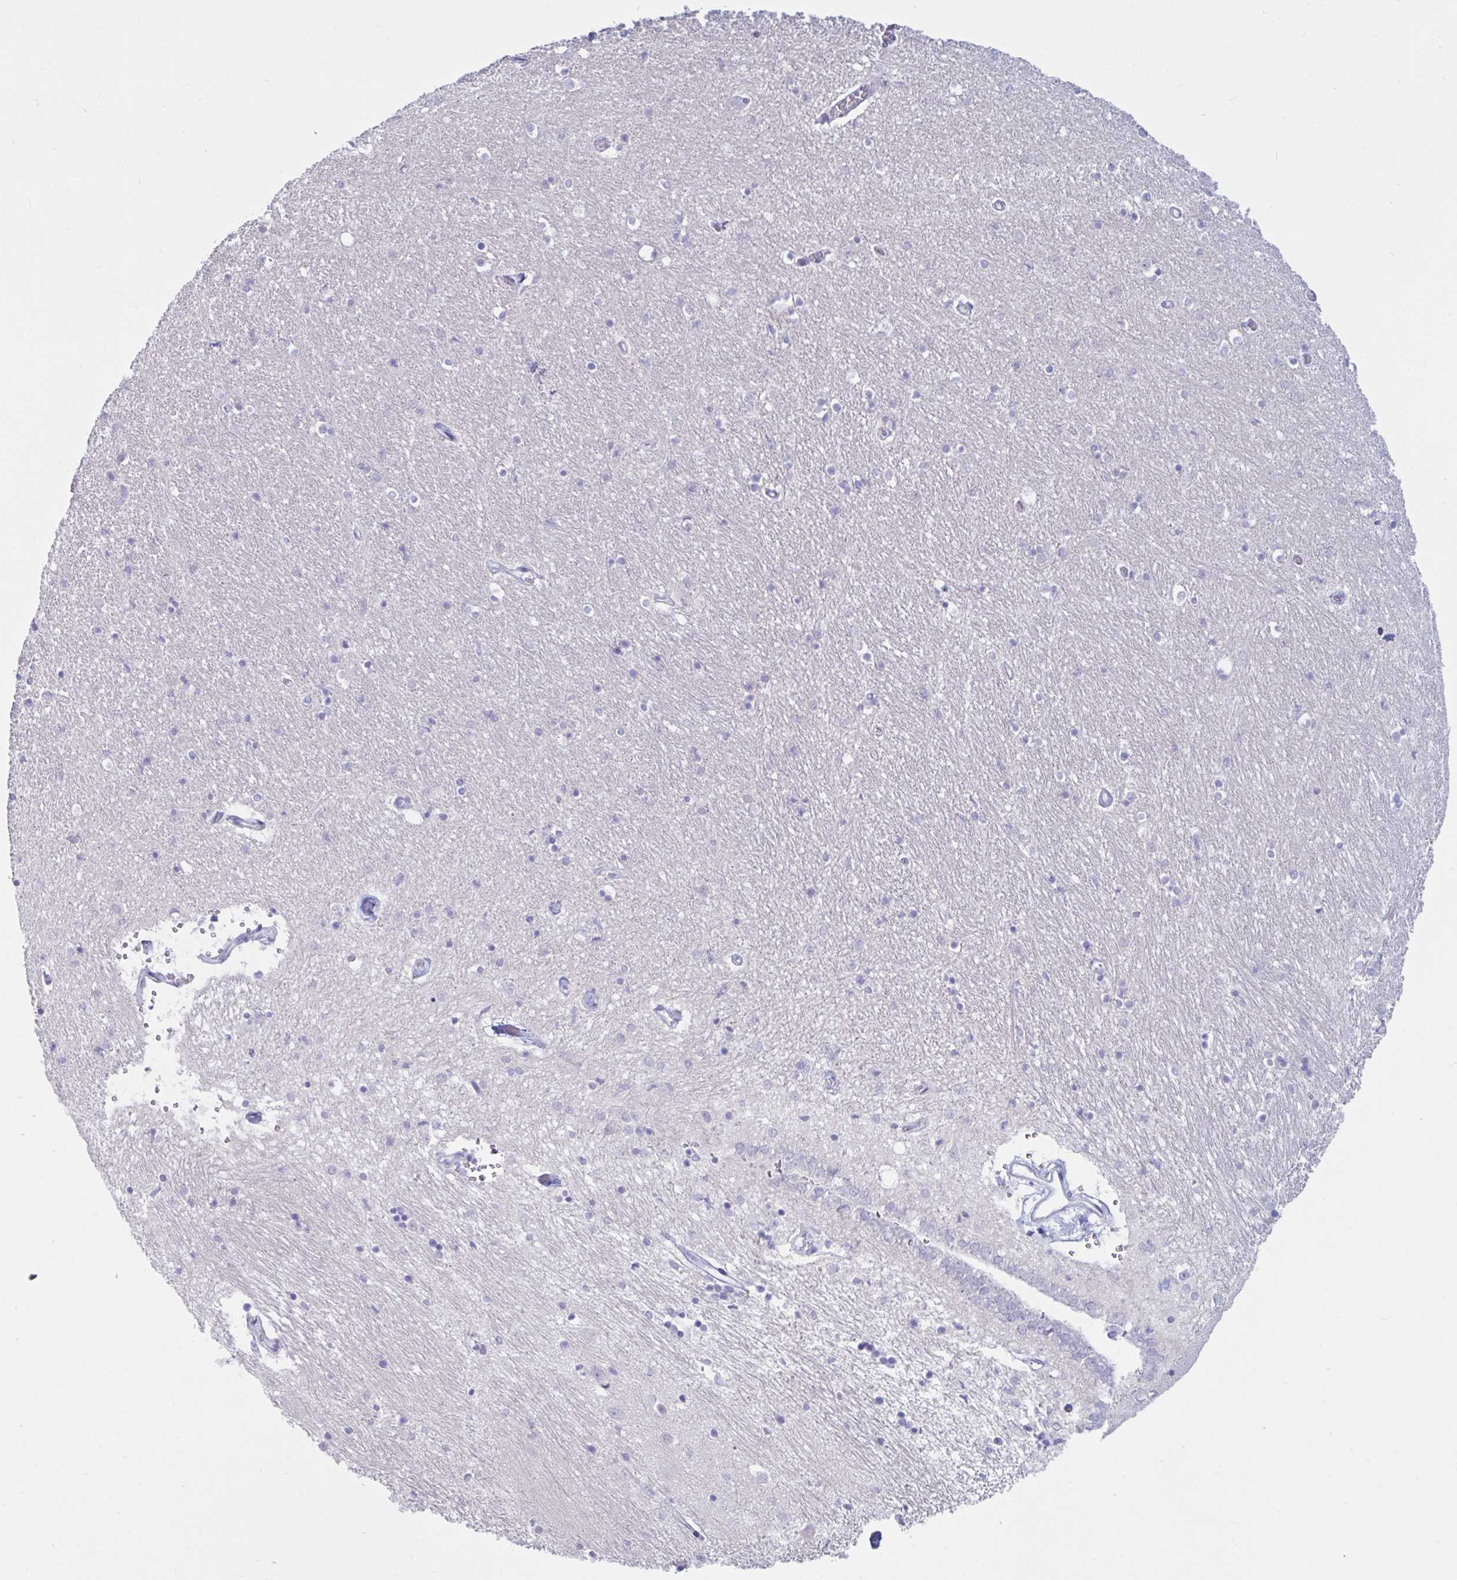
{"staining": {"intensity": "strong", "quantity": "<25%", "location": "nuclear"}, "tissue": "caudate", "cell_type": "Glial cells", "image_type": "normal", "snomed": [{"axis": "morphology", "description": "Normal tissue, NOS"}, {"axis": "topography", "description": "Lateral ventricle wall"}, {"axis": "topography", "description": "Hippocampus"}], "caption": "Unremarkable caudate demonstrates strong nuclear expression in approximately <25% of glial cells, visualized by immunohistochemistry.", "gene": "IKZF2", "patient": {"sex": "female", "age": 63}}